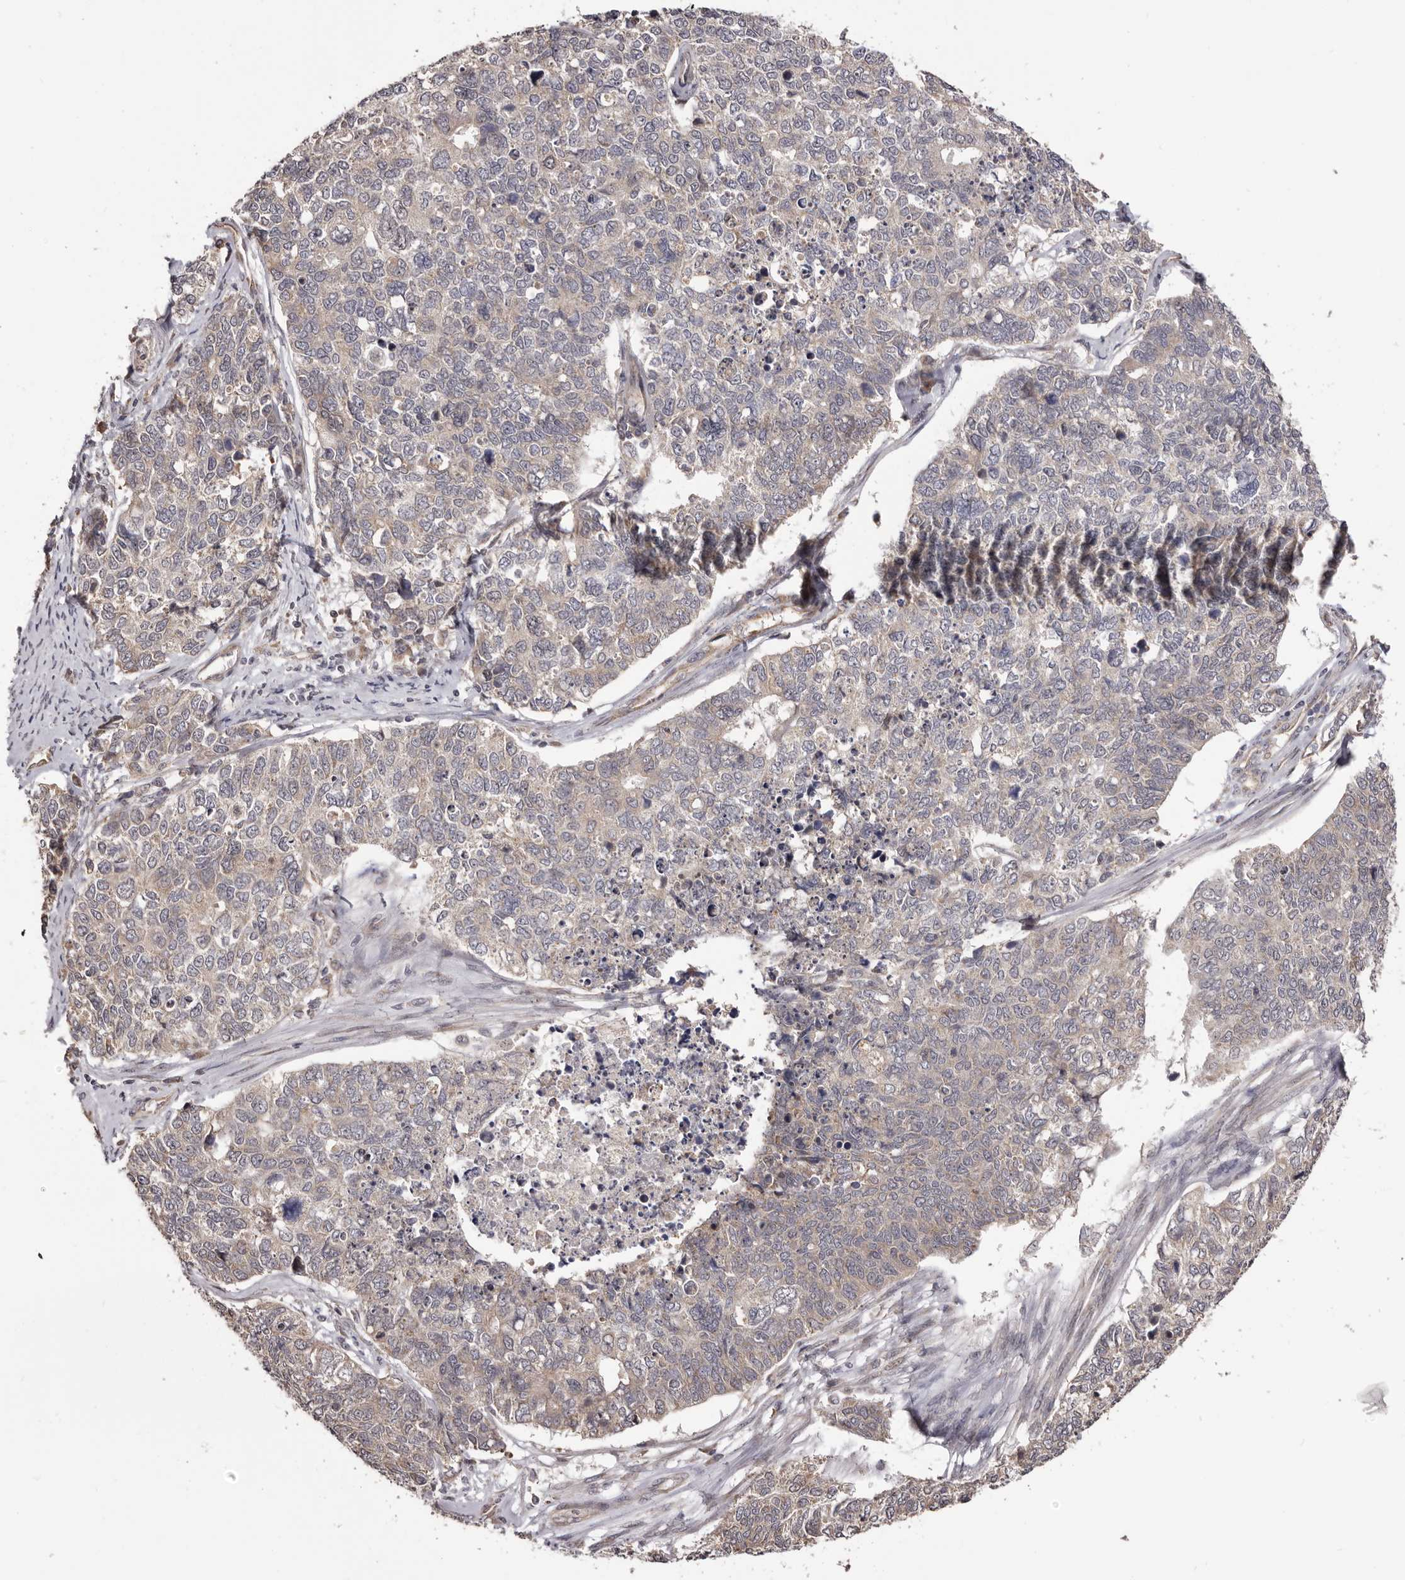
{"staining": {"intensity": "negative", "quantity": "none", "location": "none"}, "tissue": "cervical cancer", "cell_type": "Tumor cells", "image_type": "cancer", "snomed": [{"axis": "morphology", "description": "Squamous cell carcinoma, NOS"}, {"axis": "topography", "description": "Cervix"}], "caption": "There is no significant expression in tumor cells of cervical cancer (squamous cell carcinoma). (Stains: DAB (3,3'-diaminobenzidine) IHC with hematoxylin counter stain, Microscopy: brightfield microscopy at high magnification).", "gene": "NOL12", "patient": {"sex": "female", "age": 63}}